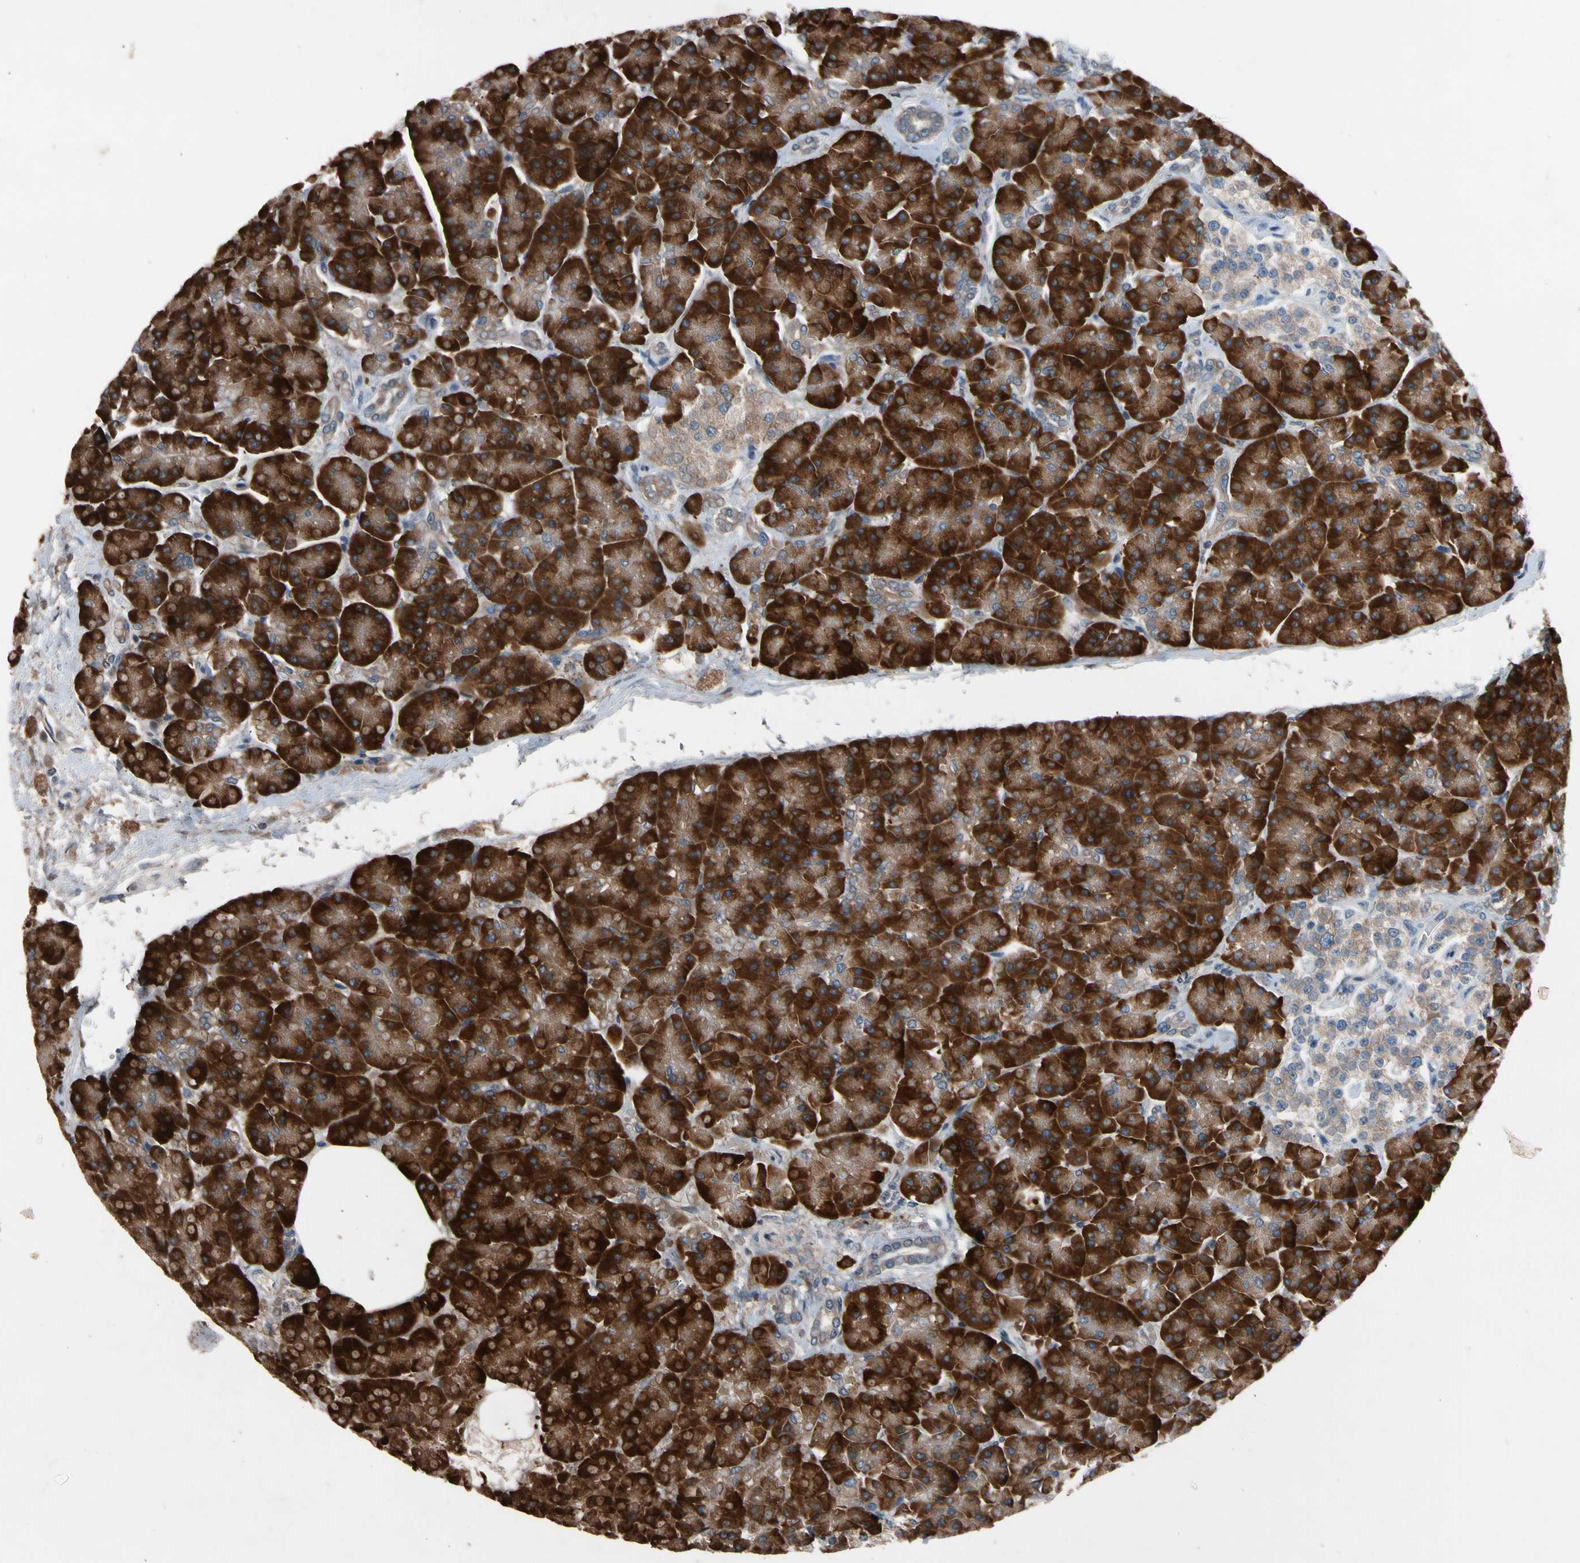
{"staining": {"intensity": "strong", "quantity": ">75%", "location": "cytoplasmic/membranous"}, "tissue": "pancreas", "cell_type": "Exocrine glandular cells", "image_type": "normal", "snomed": [{"axis": "morphology", "description": "Normal tissue, NOS"}, {"axis": "topography", "description": "Pancreas"}], "caption": "Immunohistochemical staining of normal human pancreas reveals >75% levels of strong cytoplasmic/membranous protein positivity in about >75% of exocrine glandular cells. (DAB (3,3'-diaminobenzidine) IHC, brown staining for protein, blue staining for nuclei).", "gene": "PRDX4", "patient": {"sex": "female", "age": 70}}